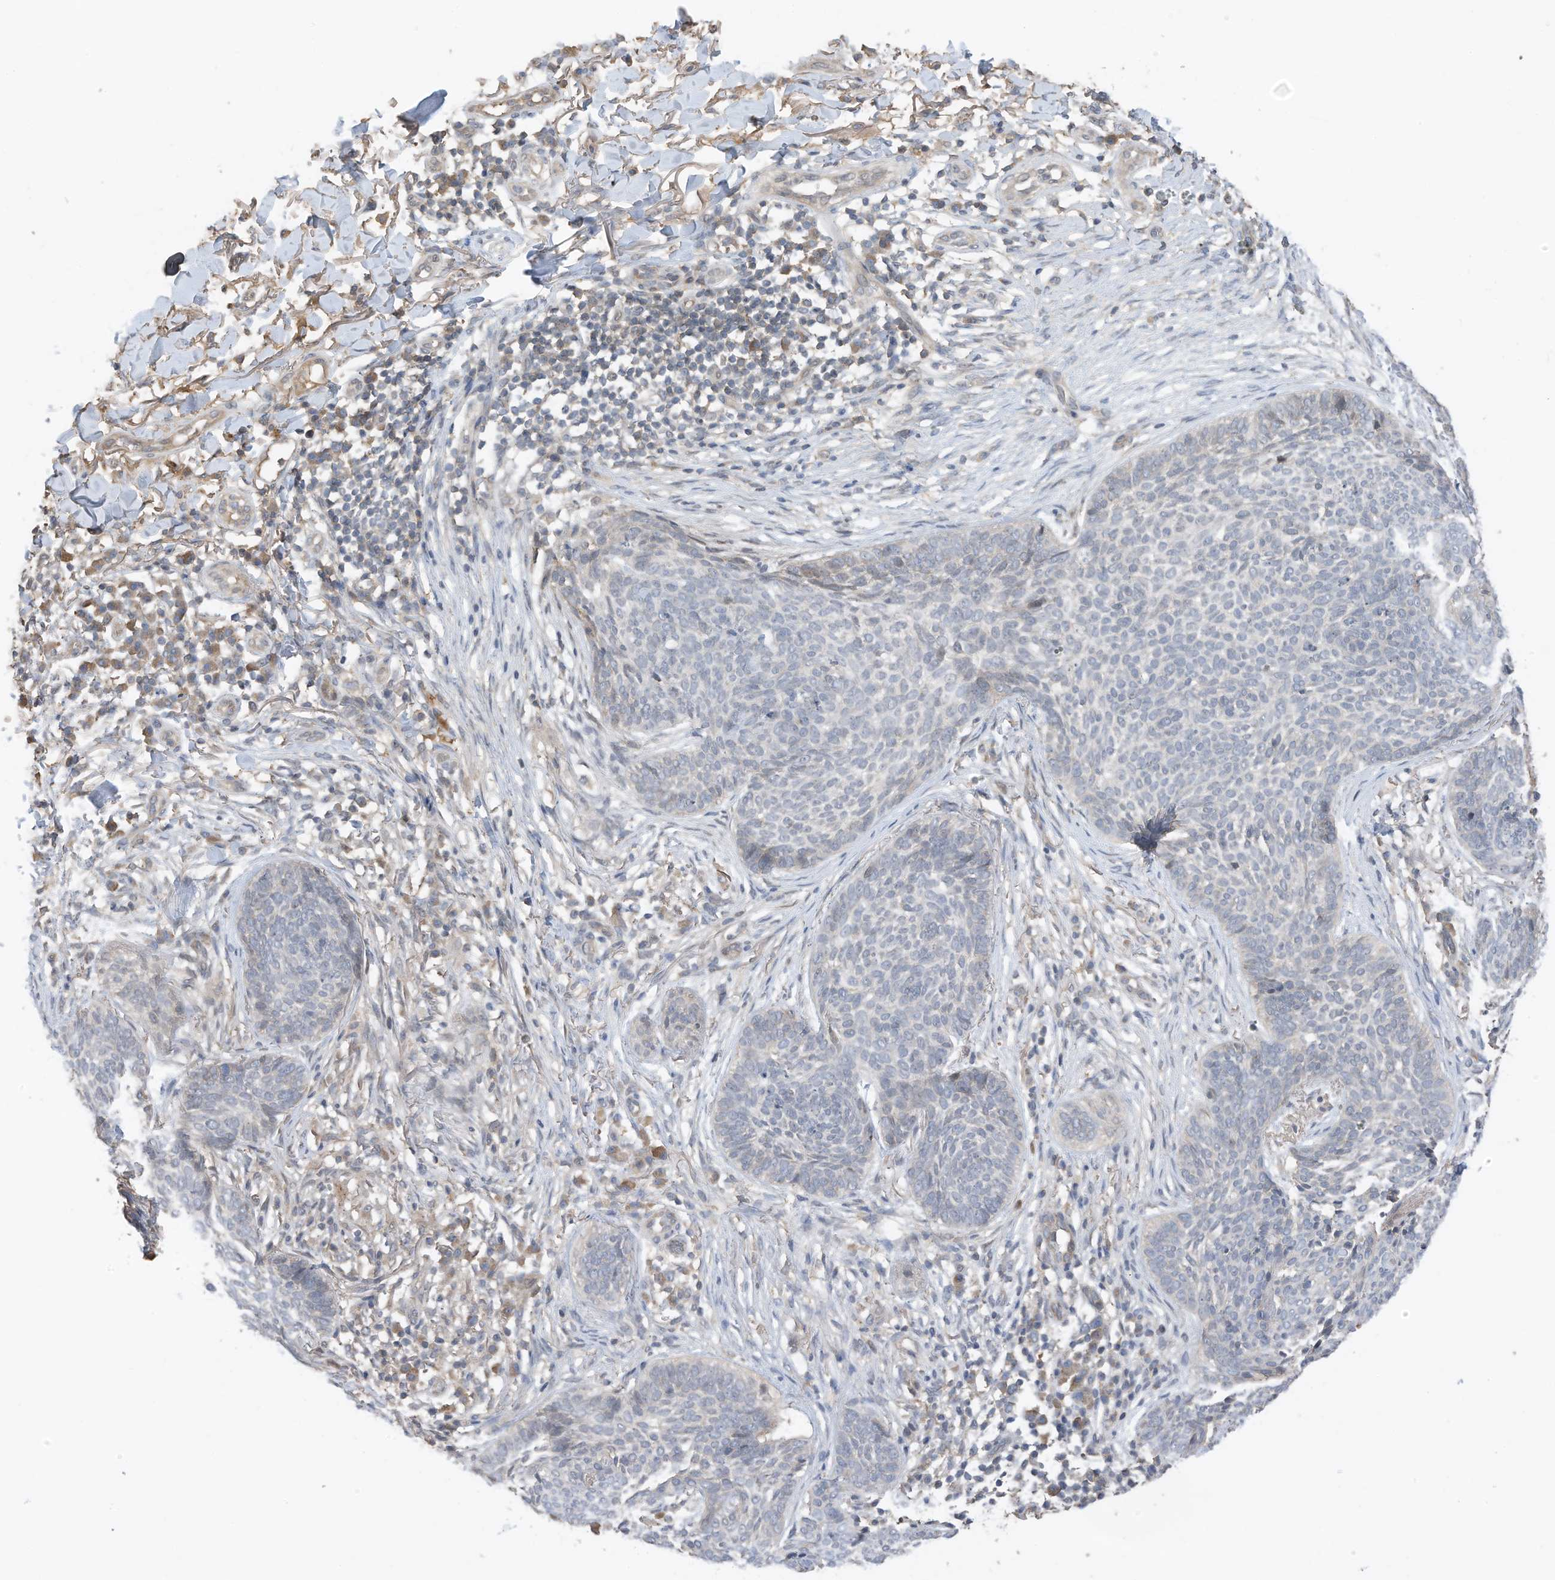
{"staining": {"intensity": "negative", "quantity": "none", "location": "none"}, "tissue": "skin cancer", "cell_type": "Tumor cells", "image_type": "cancer", "snomed": [{"axis": "morphology", "description": "Basal cell carcinoma"}, {"axis": "topography", "description": "Skin"}], "caption": "The micrograph reveals no significant positivity in tumor cells of skin basal cell carcinoma. The staining was performed using DAB to visualize the protein expression in brown, while the nuclei were stained in blue with hematoxylin (Magnification: 20x).", "gene": "REC8", "patient": {"sex": "female", "age": 64}}